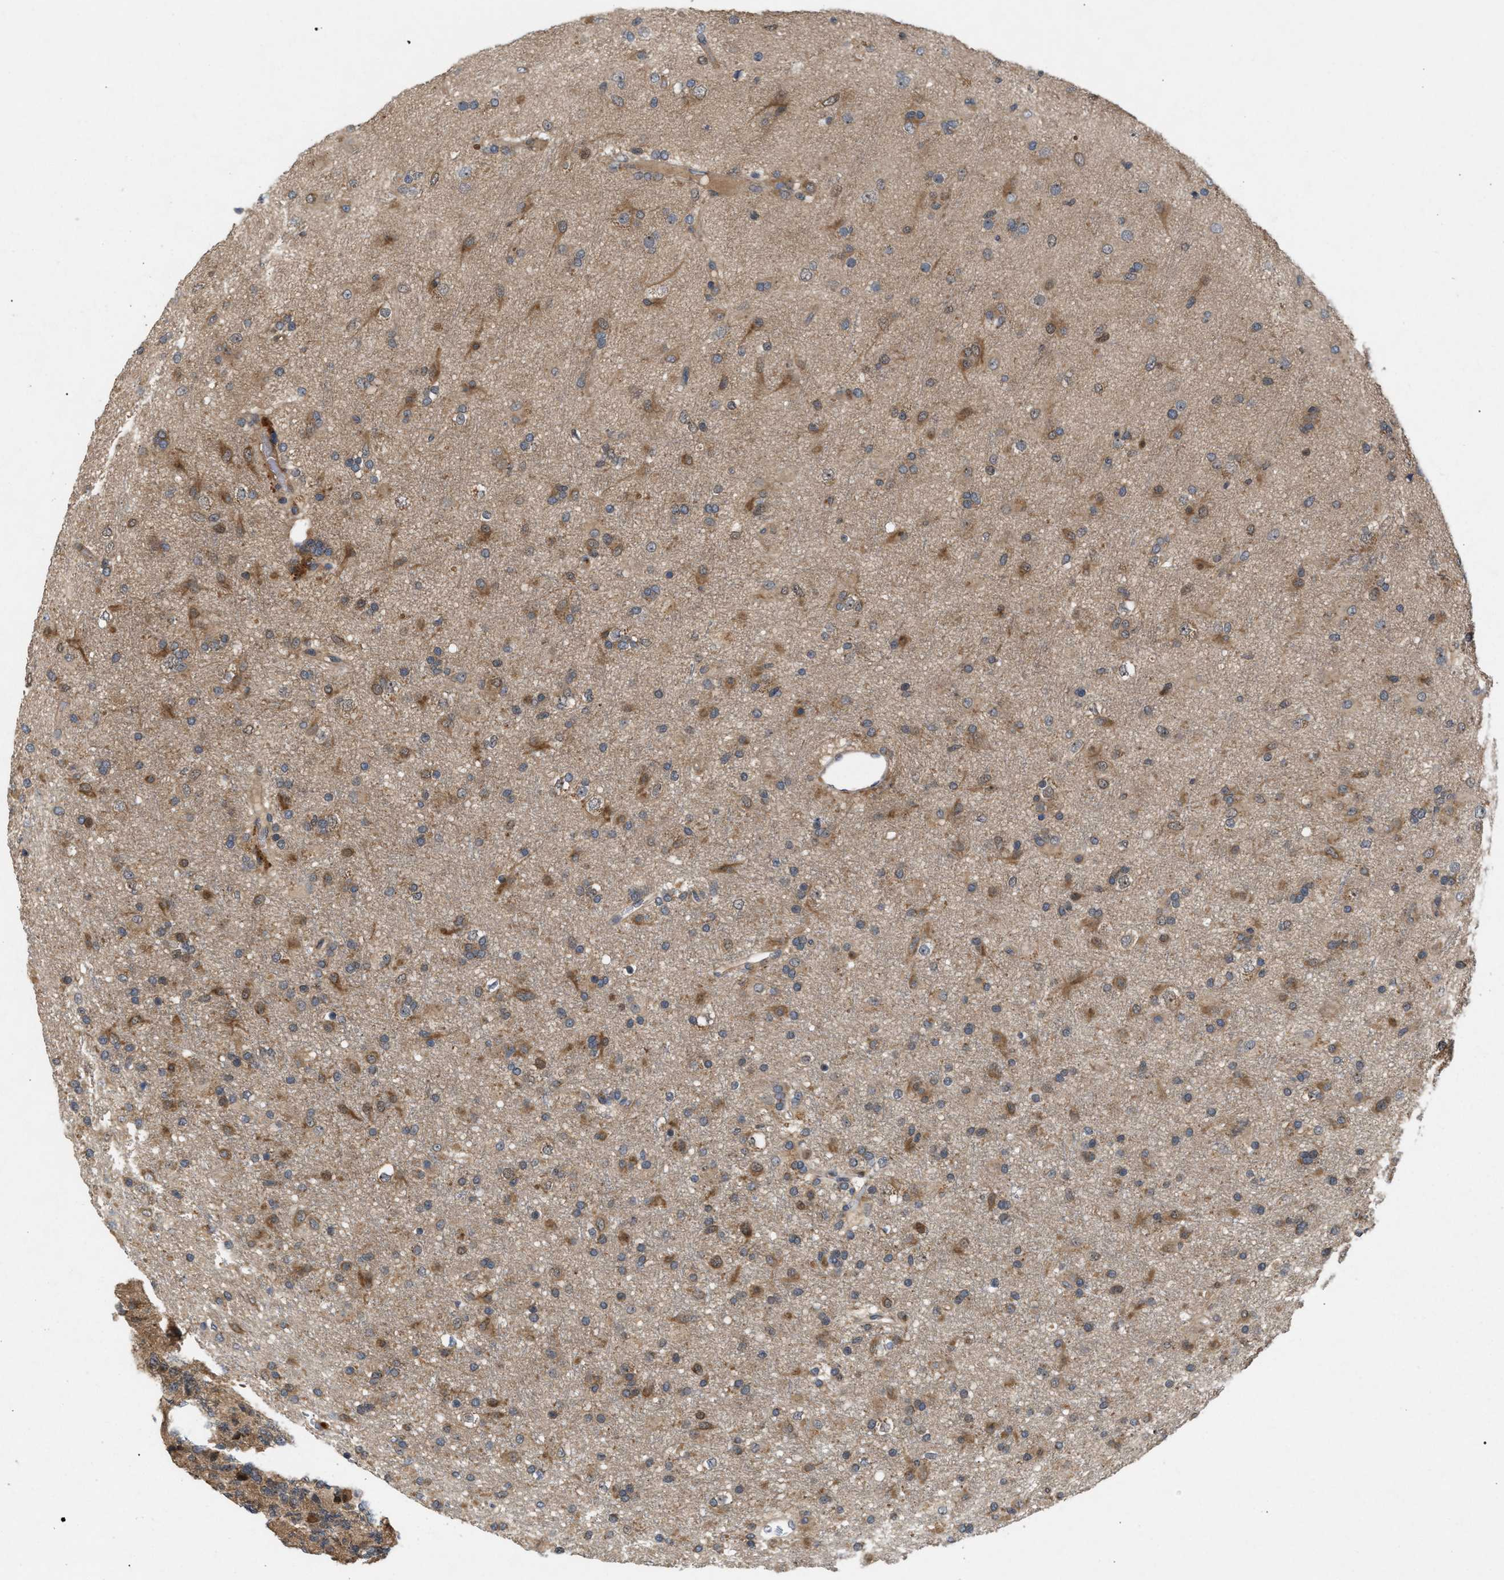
{"staining": {"intensity": "moderate", "quantity": ">75%", "location": "cytoplasmic/membranous"}, "tissue": "glioma", "cell_type": "Tumor cells", "image_type": "cancer", "snomed": [{"axis": "morphology", "description": "Glioma, malignant, Low grade"}, {"axis": "topography", "description": "Brain"}], "caption": "Malignant low-grade glioma stained for a protein shows moderate cytoplasmic/membranous positivity in tumor cells. (Brightfield microscopy of DAB IHC at high magnification).", "gene": "GLOD4", "patient": {"sex": "male", "age": 65}}